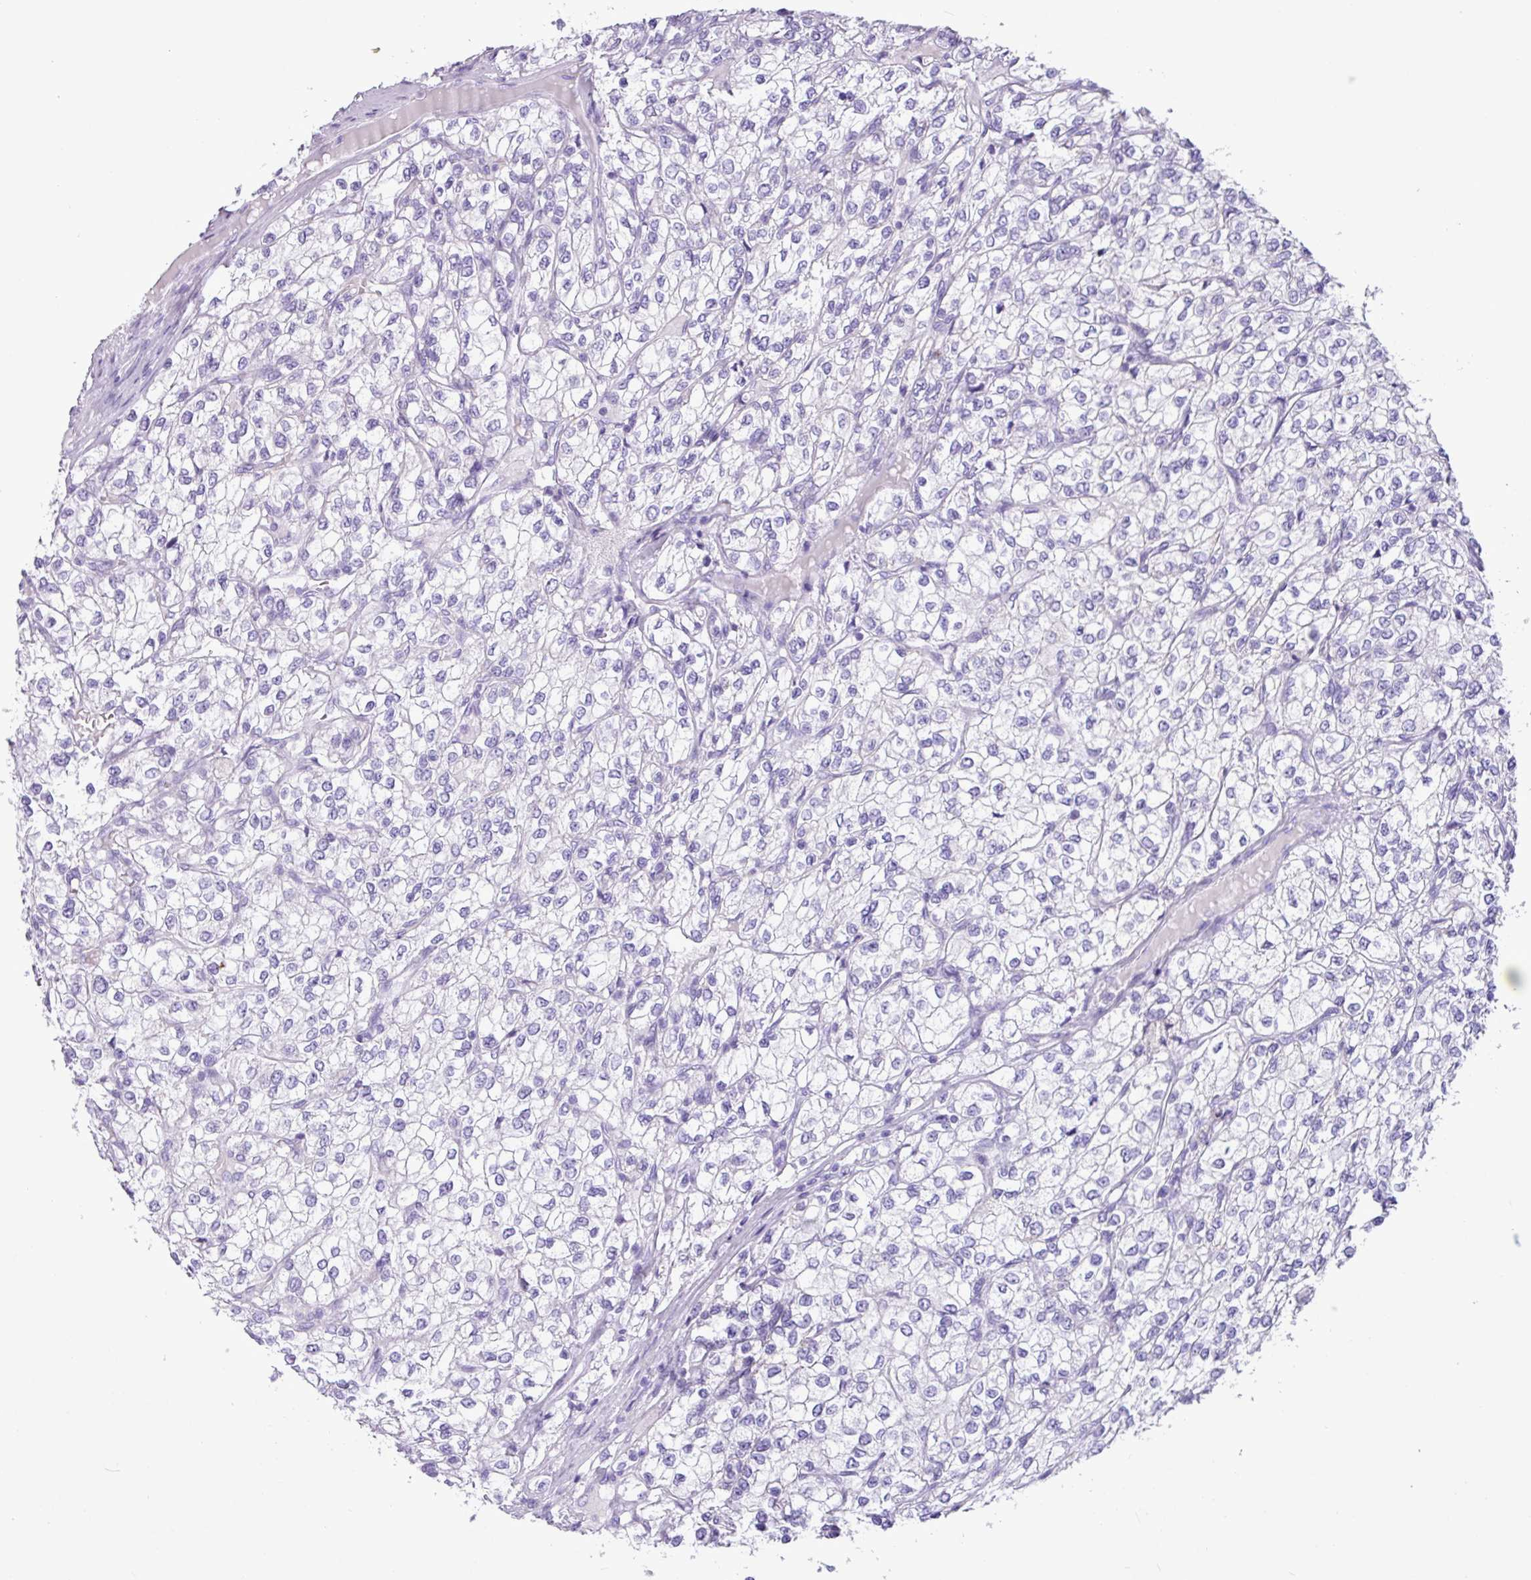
{"staining": {"intensity": "negative", "quantity": "none", "location": "none"}, "tissue": "renal cancer", "cell_type": "Tumor cells", "image_type": "cancer", "snomed": [{"axis": "morphology", "description": "Adenocarcinoma, NOS"}, {"axis": "topography", "description": "Kidney"}], "caption": "Protein analysis of renal cancer exhibits no significant expression in tumor cells.", "gene": "CKMT2", "patient": {"sex": "male", "age": 80}}